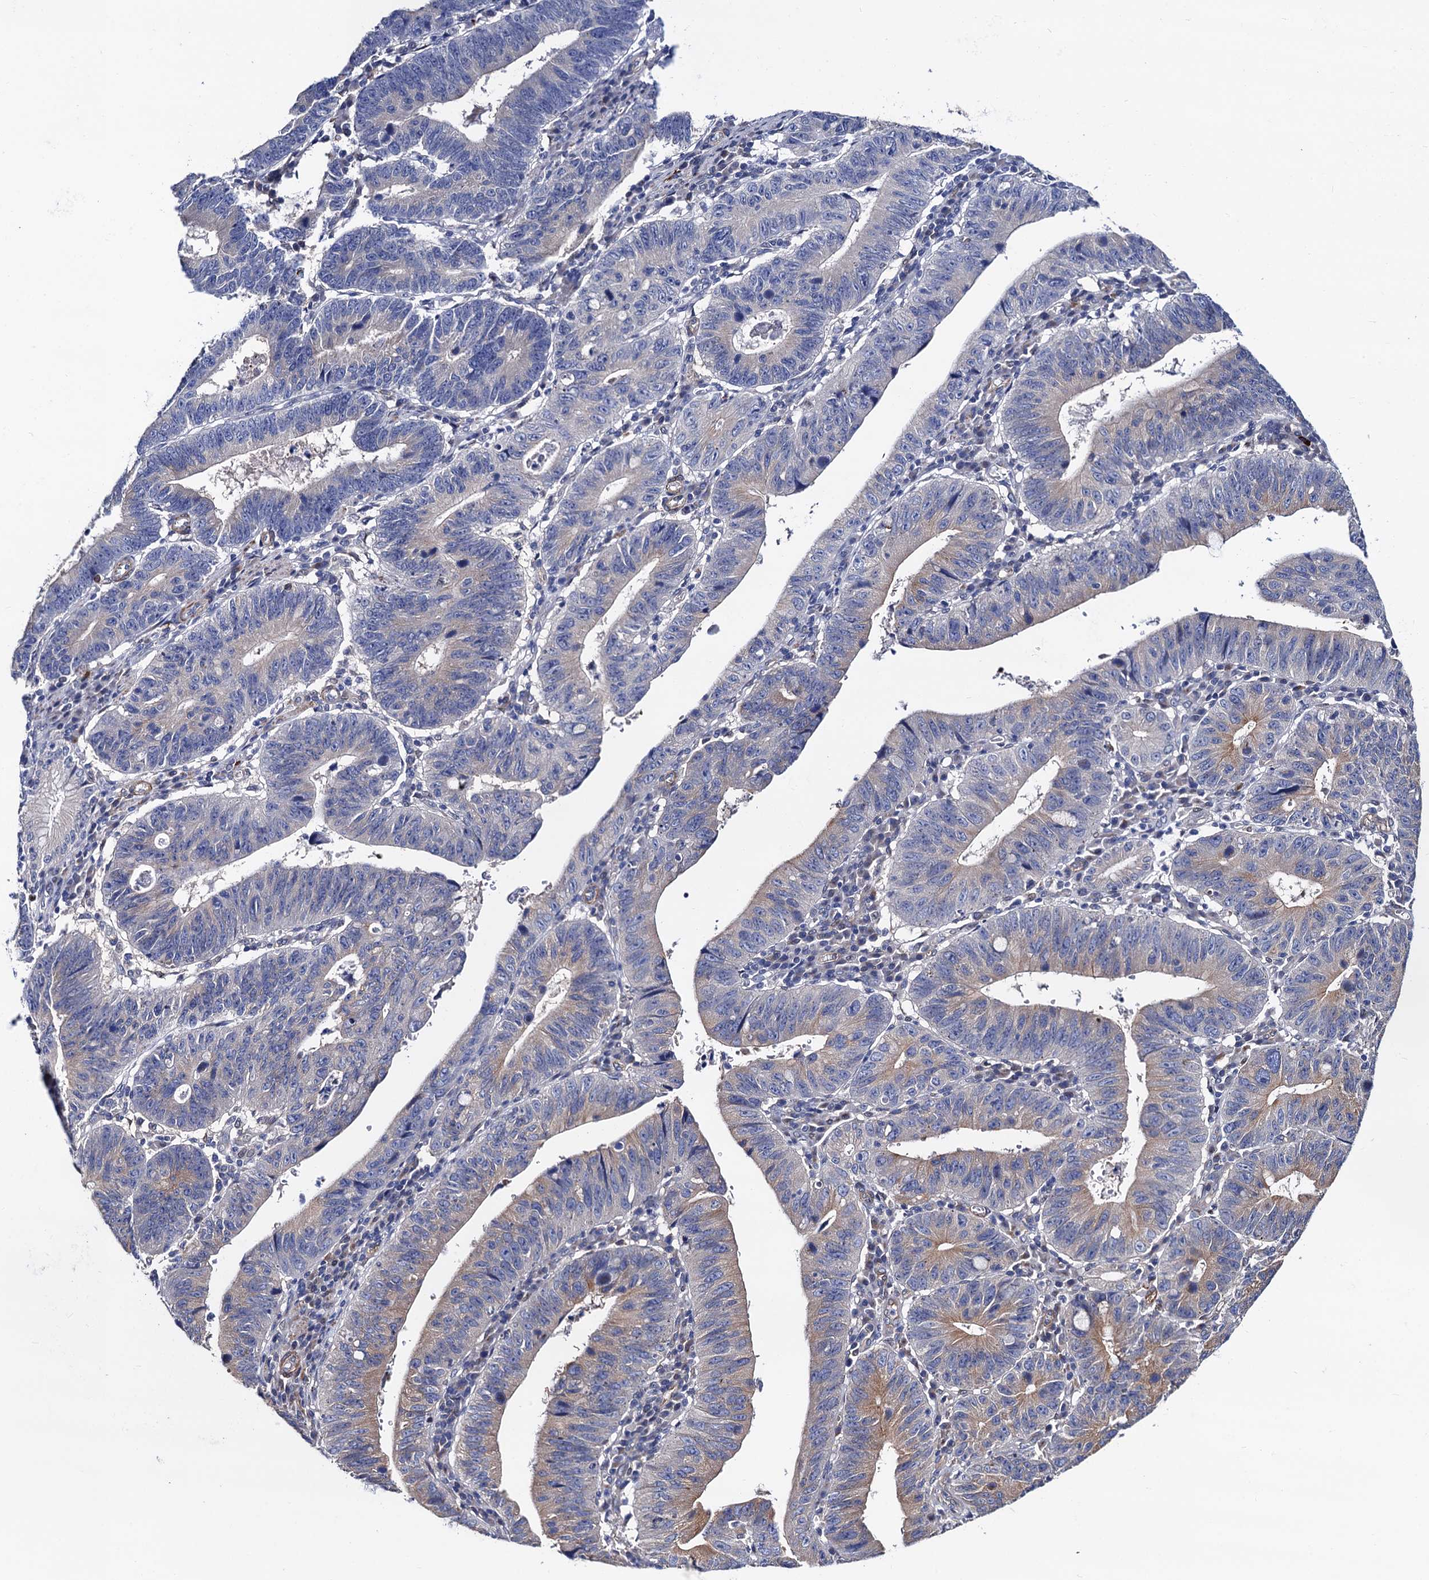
{"staining": {"intensity": "moderate", "quantity": "25%-75%", "location": "cytoplasmic/membranous"}, "tissue": "stomach cancer", "cell_type": "Tumor cells", "image_type": "cancer", "snomed": [{"axis": "morphology", "description": "Adenocarcinoma, NOS"}, {"axis": "topography", "description": "Stomach"}], "caption": "Stomach adenocarcinoma stained with a protein marker displays moderate staining in tumor cells.", "gene": "ZDHHC18", "patient": {"sex": "male", "age": 59}}